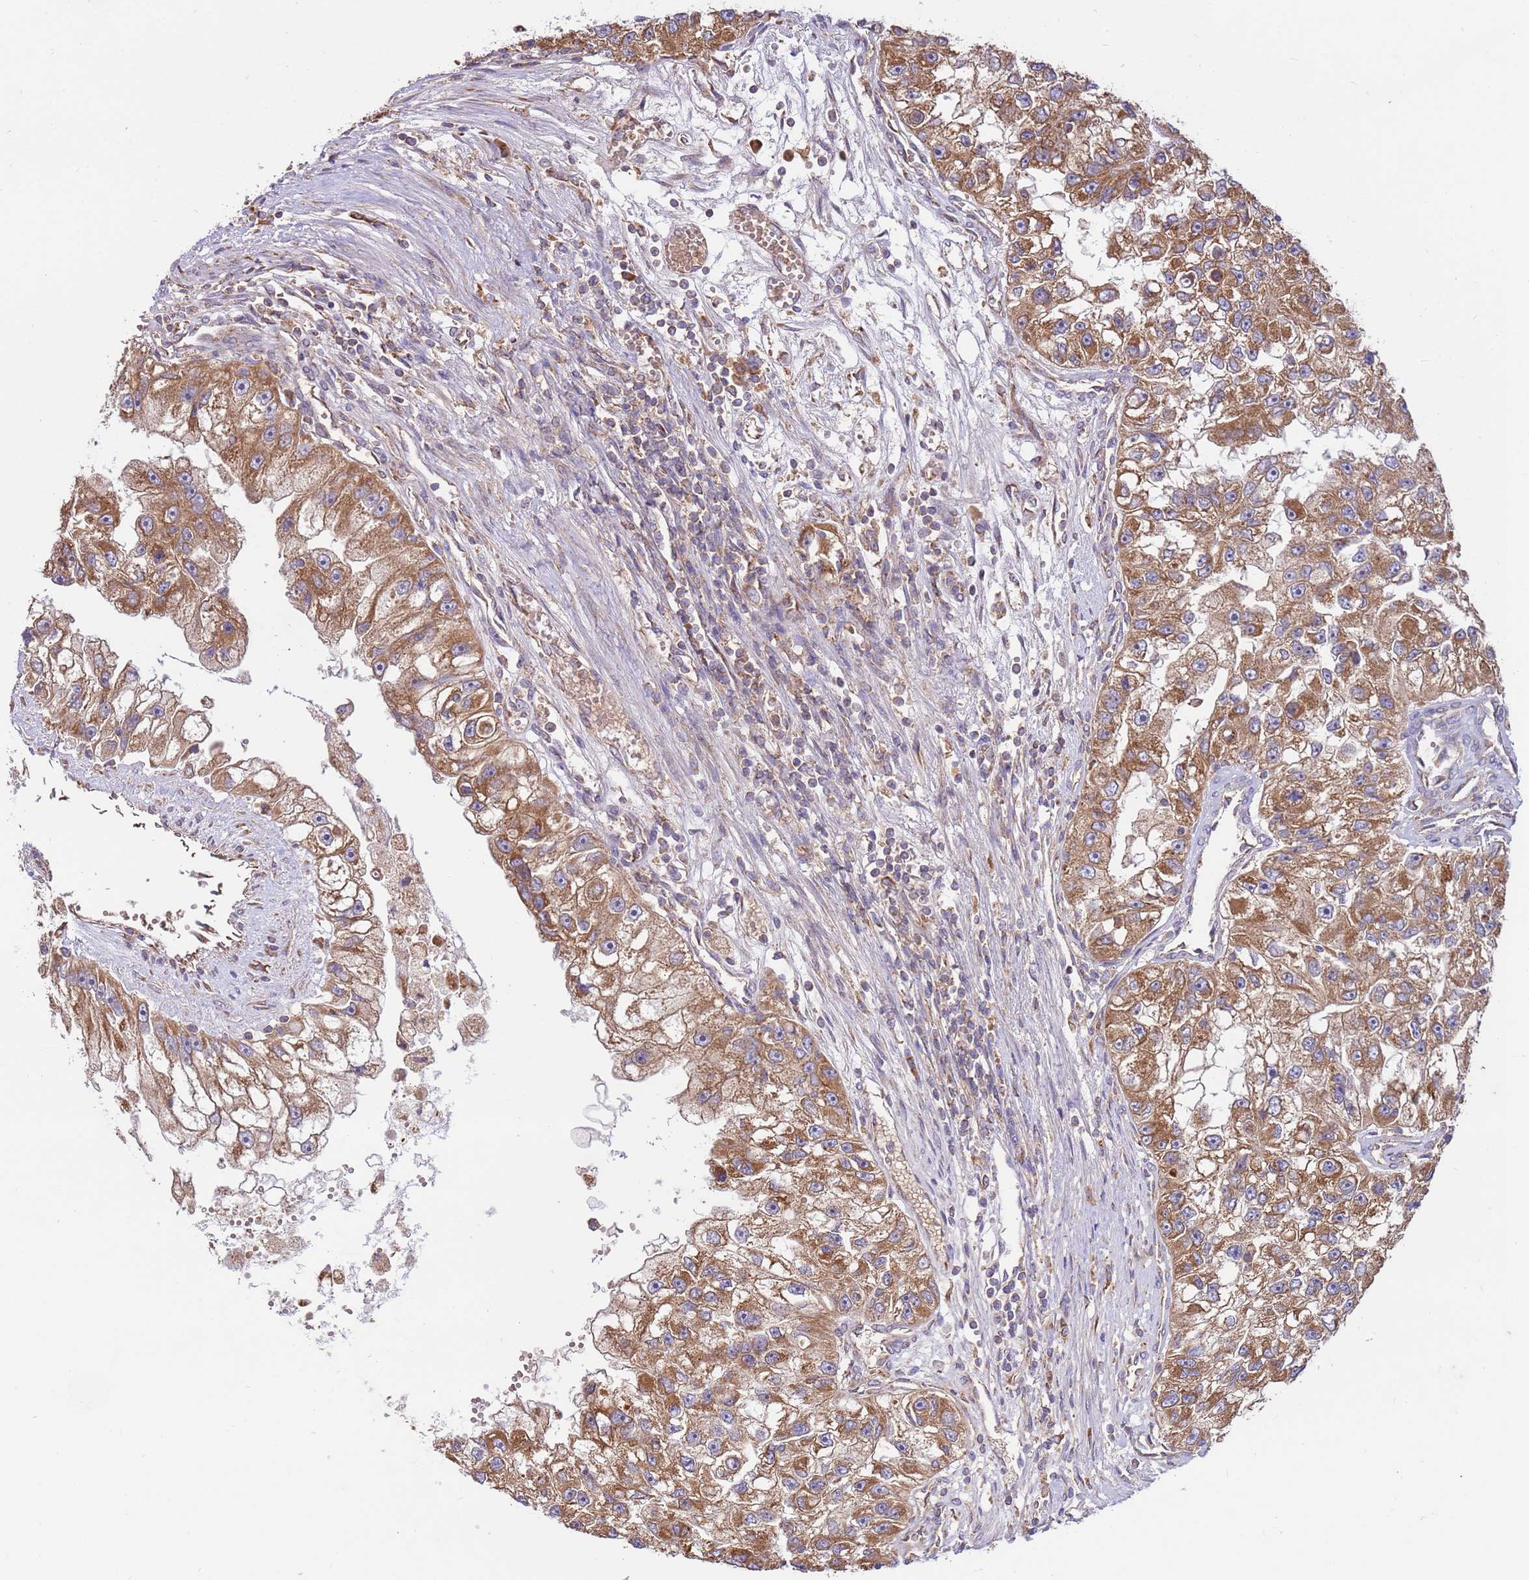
{"staining": {"intensity": "moderate", "quantity": ">75%", "location": "cytoplasmic/membranous"}, "tissue": "renal cancer", "cell_type": "Tumor cells", "image_type": "cancer", "snomed": [{"axis": "morphology", "description": "Adenocarcinoma, NOS"}, {"axis": "topography", "description": "Kidney"}], "caption": "Adenocarcinoma (renal) stained with a protein marker demonstrates moderate staining in tumor cells.", "gene": "SLC44A5", "patient": {"sex": "male", "age": 63}}